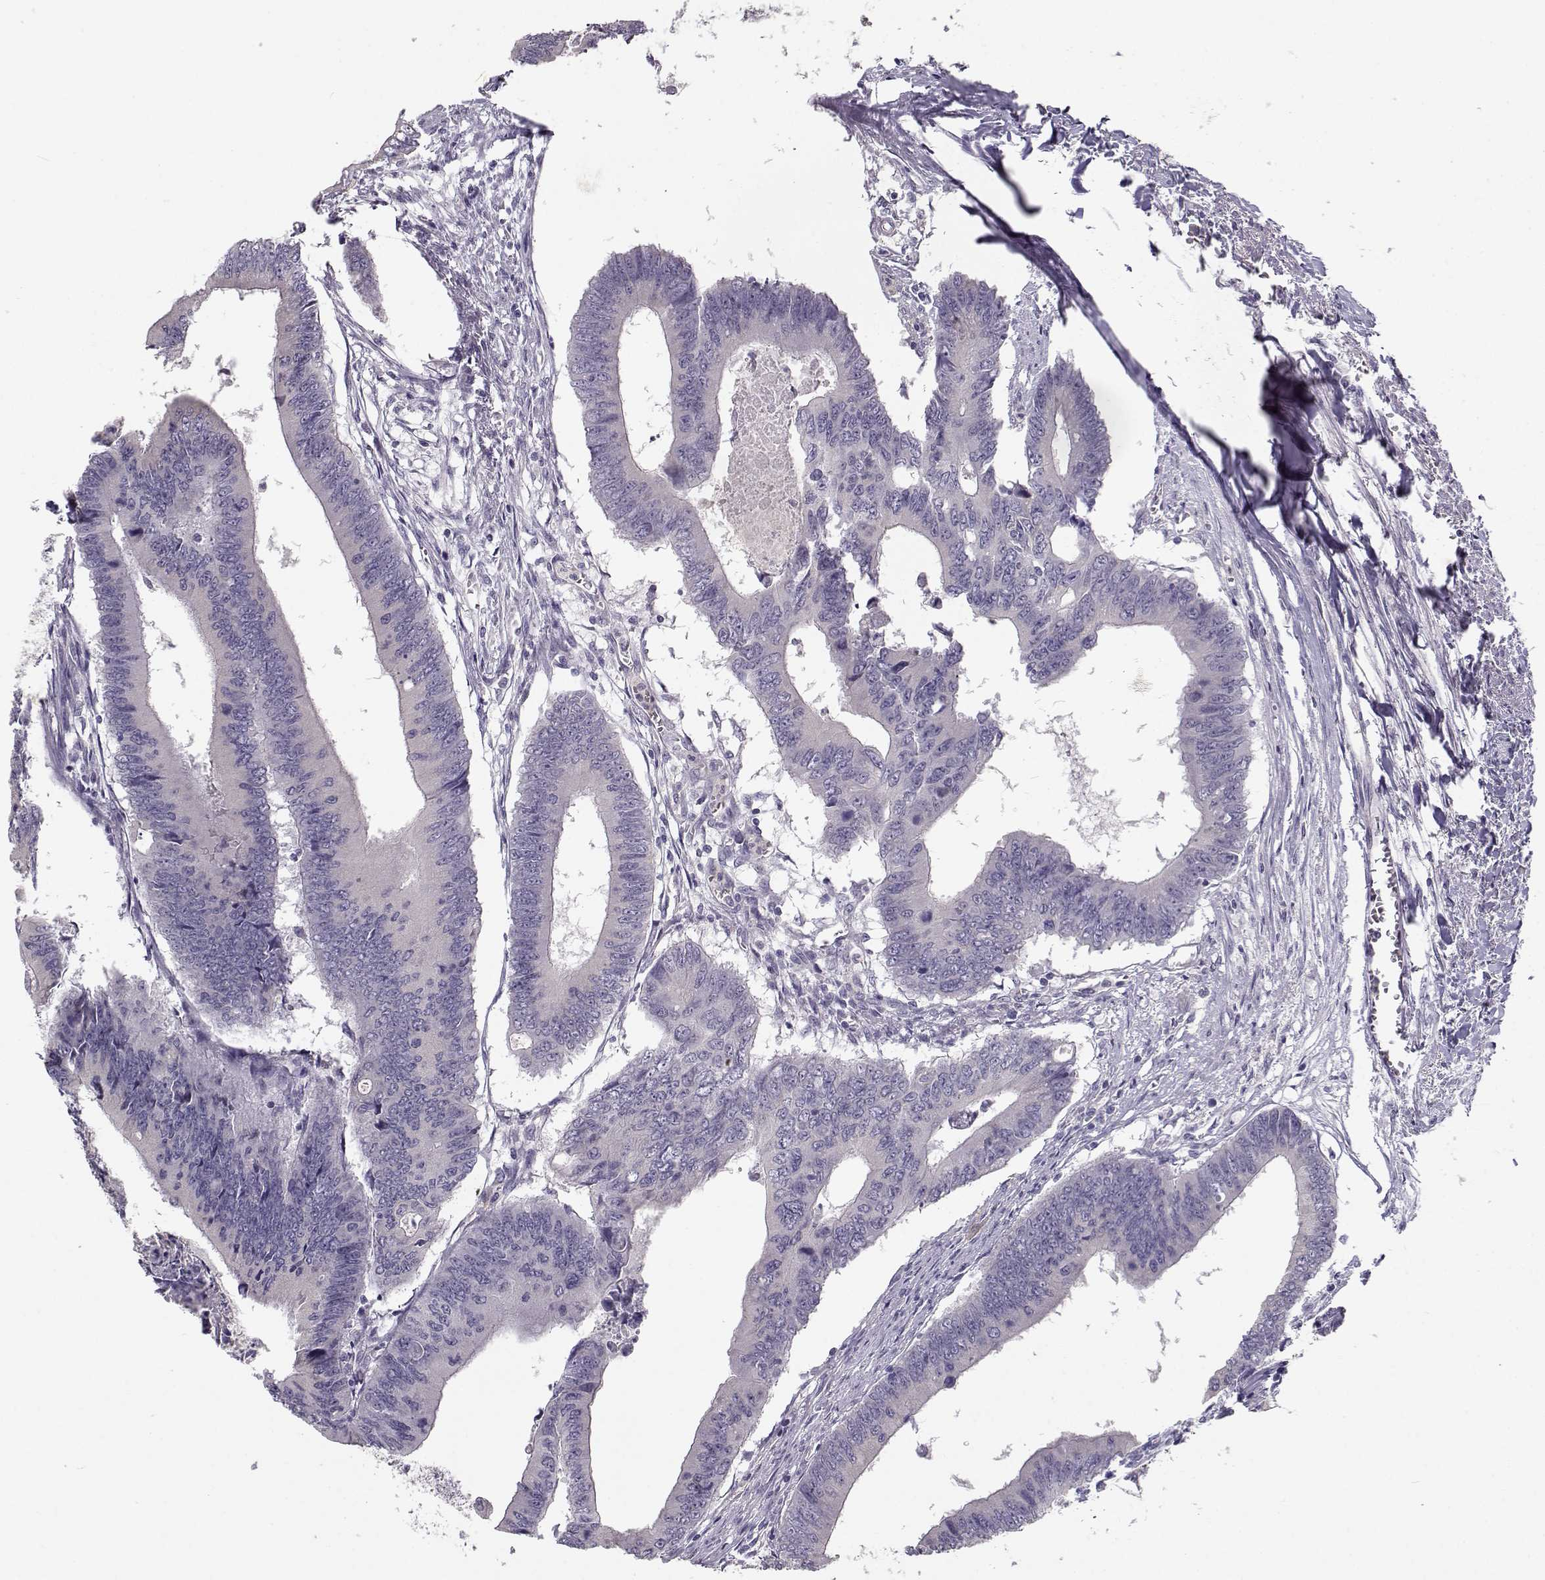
{"staining": {"intensity": "negative", "quantity": "none", "location": "none"}, "tissue": "colorectal cancer", "cell_type": "Tumor cells", "image_type": "cancer", "snomed": [{"axis": "morphology", "description": "Adenocarcinoma, NOS"}, {"axis": "topography", "description": "Colon"}], "caption": "An immunohistochemistry (IHC) photomicrograph of colorectal adenocarcinoma is shown. There is no staining in tumor cells of colorectal adenocarcinoma.", "gene": "TMEM145", "patient": {"sex": "male", "age": 53}}